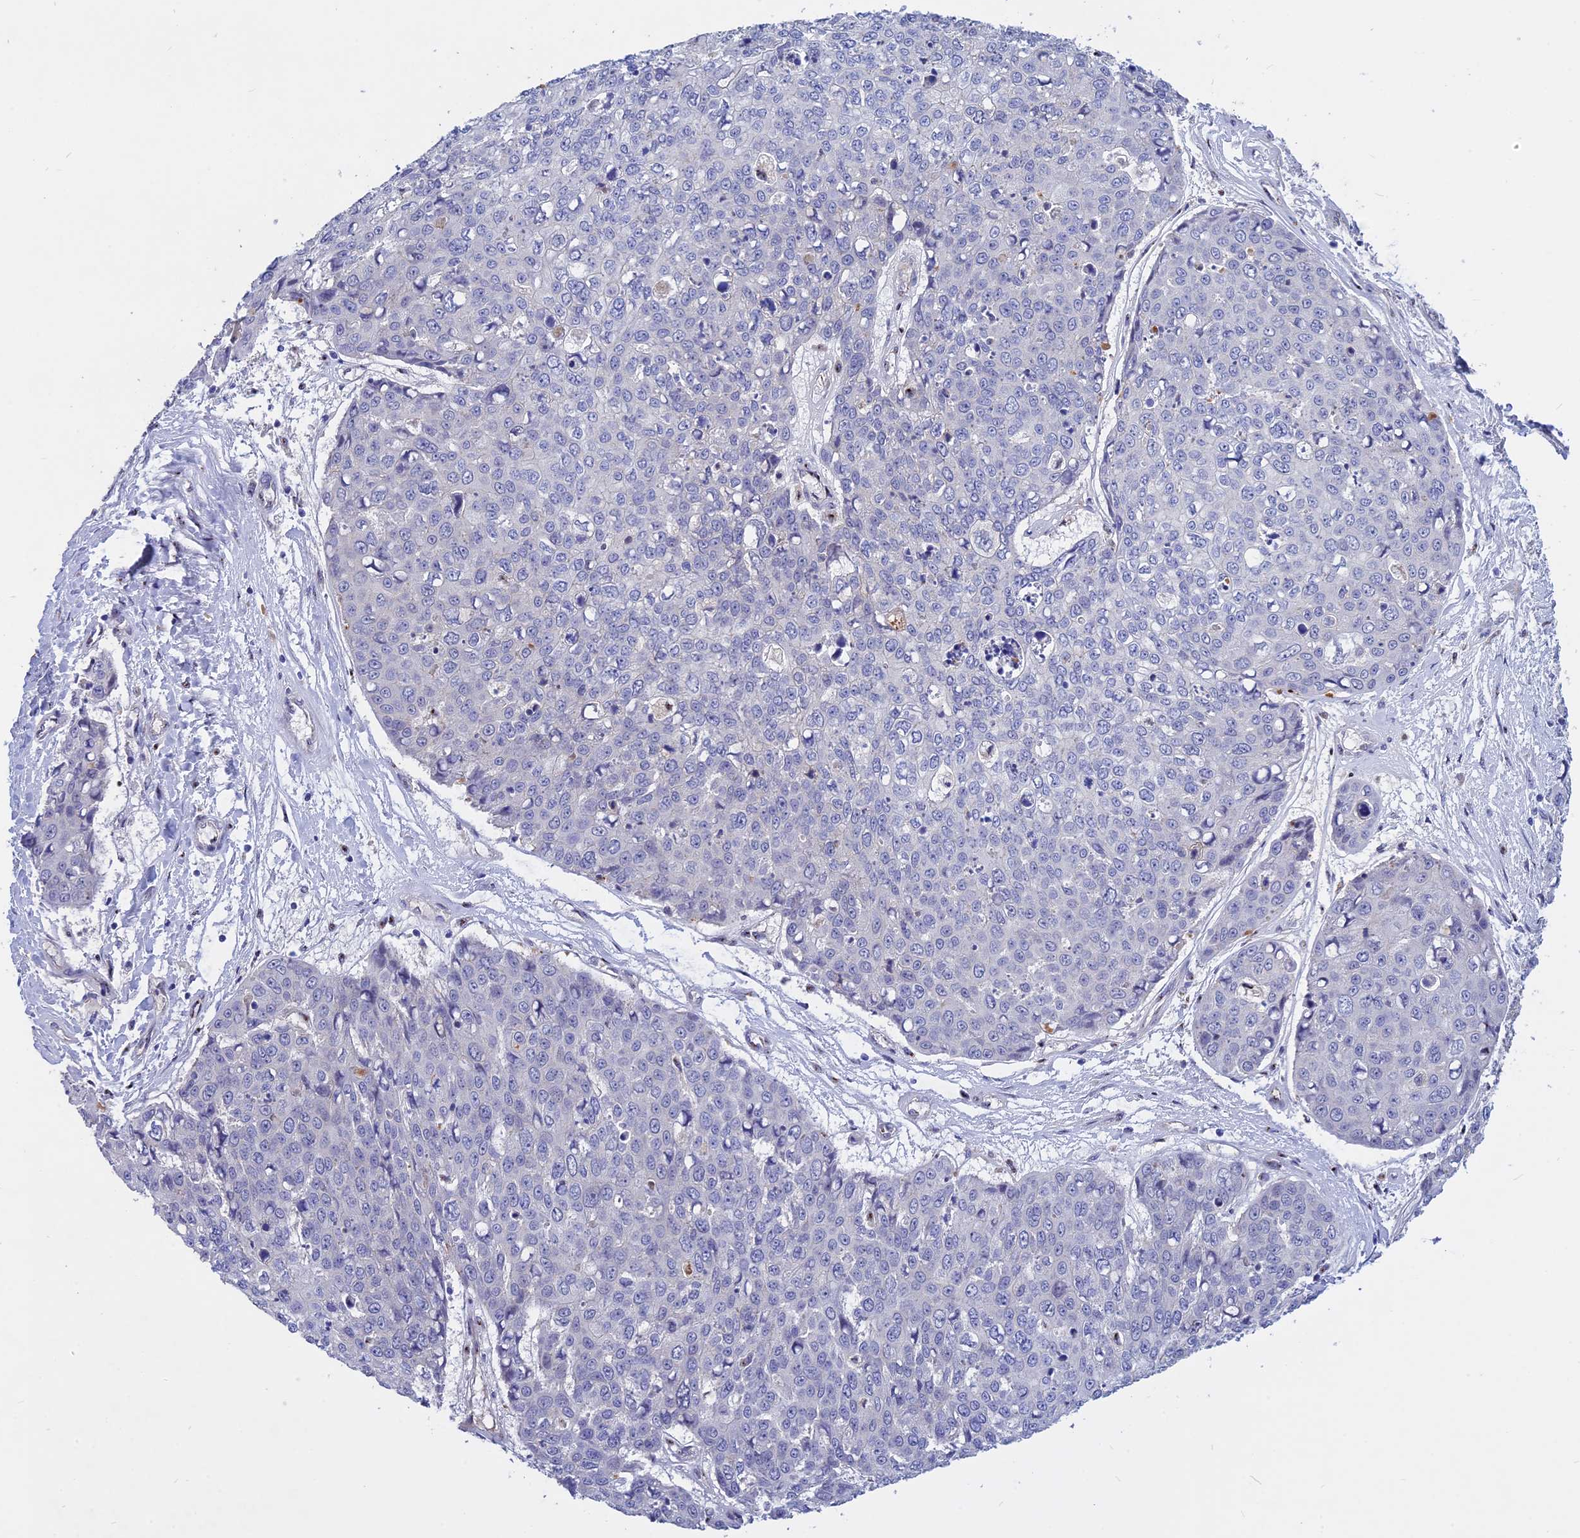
{"staining": {"intensity": "negative", "quantity": "none", "location": "none"}, "tissue": "skin cancer", "cell_type": "Tumor cells", "image_type": "cancer", "snomed": [{"axis": "morphology", "description": "Squamous cell carcinoma, NOS"}, {"axis": "topography", "description": "Skin"}], "caption": "High magnification brightfield microscopy of squamous cell carcinoma (skin) stained with DAB (3,3'-diaminobenzidine) (brown) and counterstained with hematoxylin (blue): tumor cells show no significant staining. Nuclei are stained in blue.", "gene": "GK5", "patient": {"sex": "female", "age": 44}}